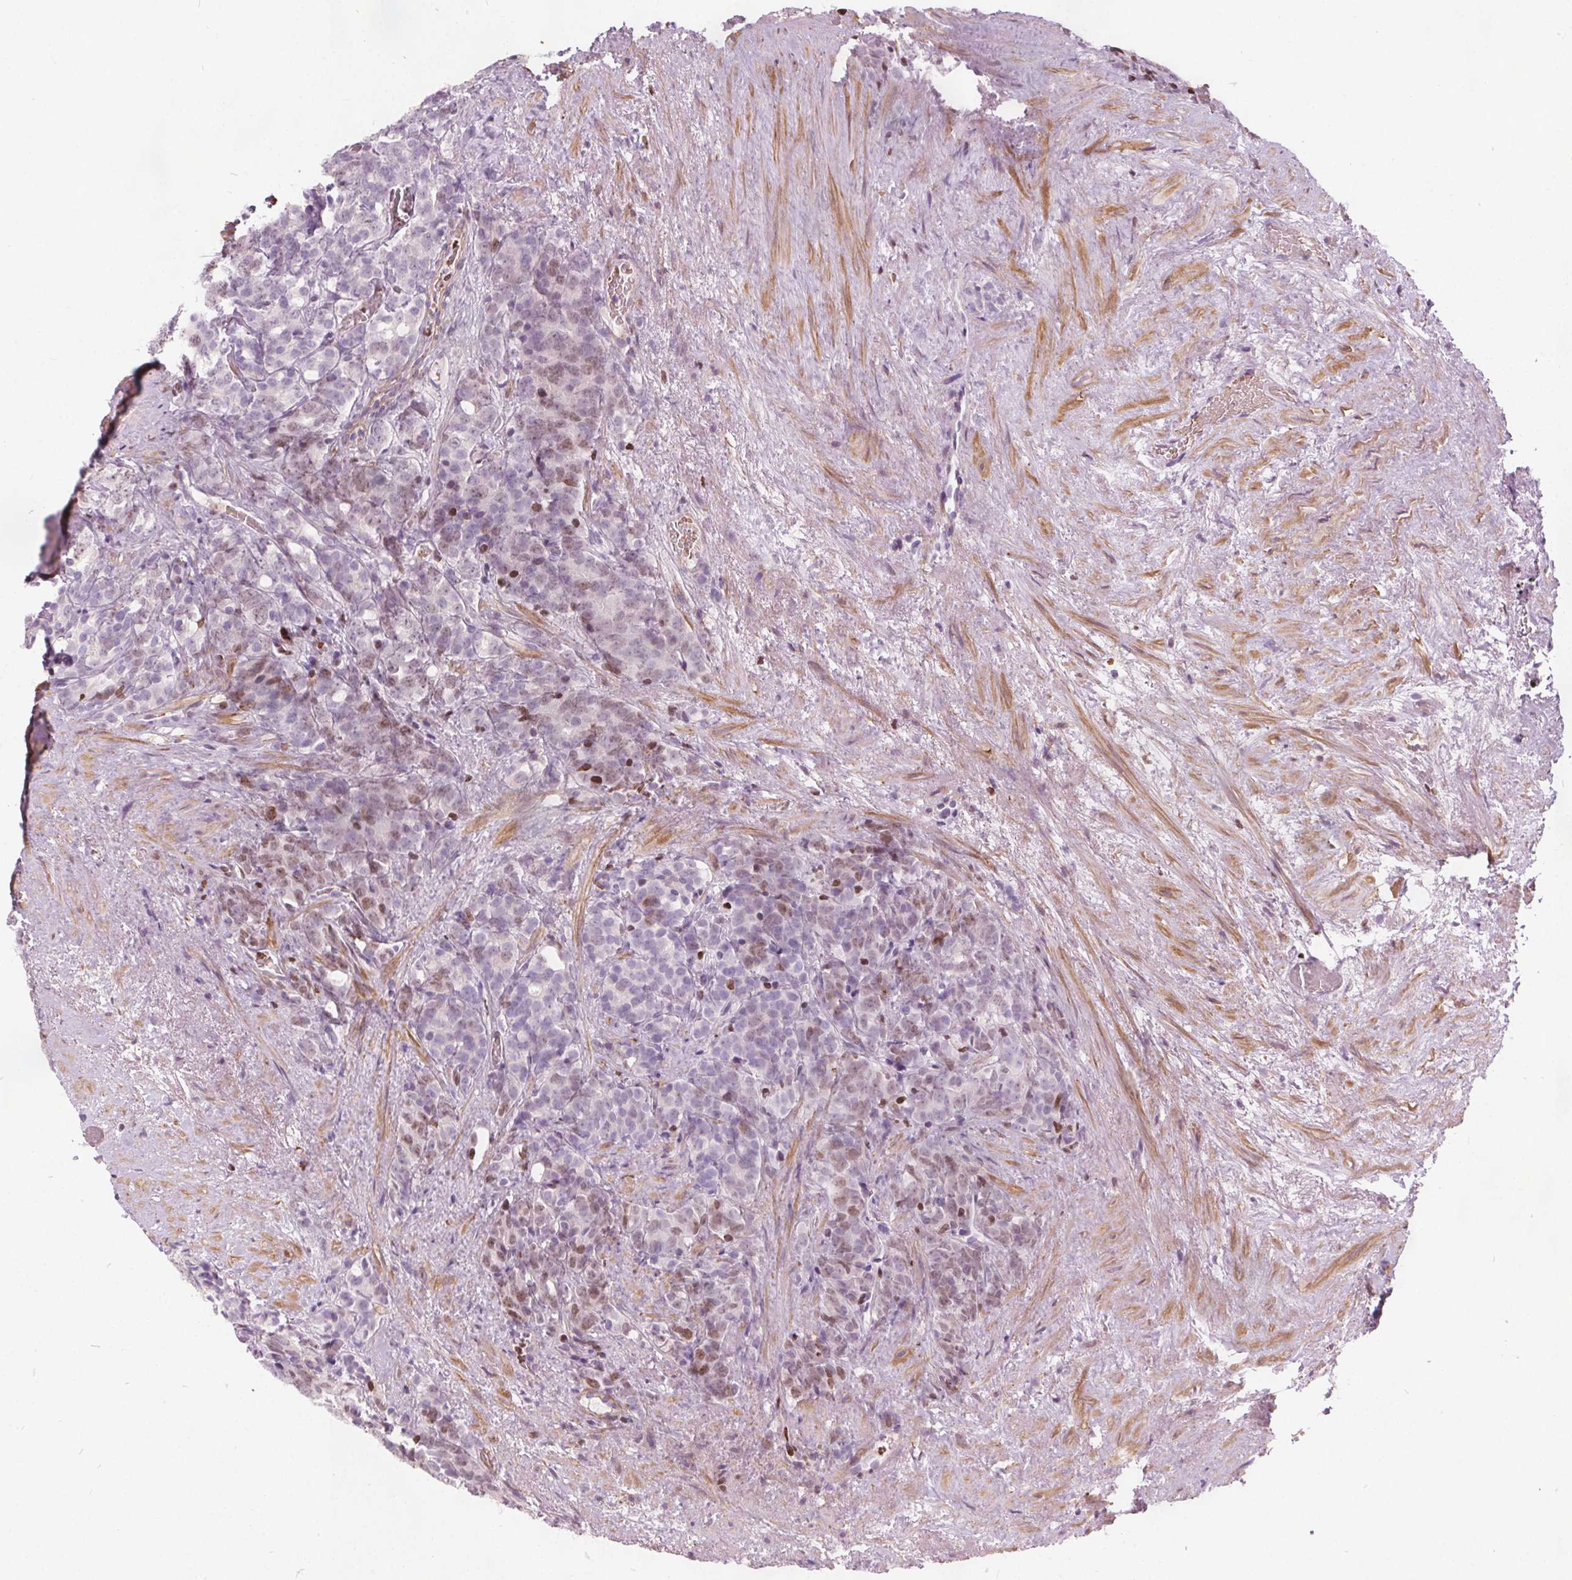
{"staining": {"intensity": "weak", "quantity": "25%-75%", "location": "nuclear"}, "tissue": "prostate cancer", "cell_type": "Tumor cells", "image_type": "cancer", "snomed": [{"axis": "morphology", "description": "Adenocarcinoma, High grade"}, {"axis": "topography", "description": "Prostate"}], "caption": "Immunohistochemistry (IHC) histopathology image of neoplastic tissue: prostate adenocarcinoma (high-grade) stained using IHC exhibits low levels of weak protein expression localized specifically in the nuclear of tumor cells, appearing as a nuclear brown color.", "gene": "ISLR2", "patient": {"sex": "male", "age": 84}}